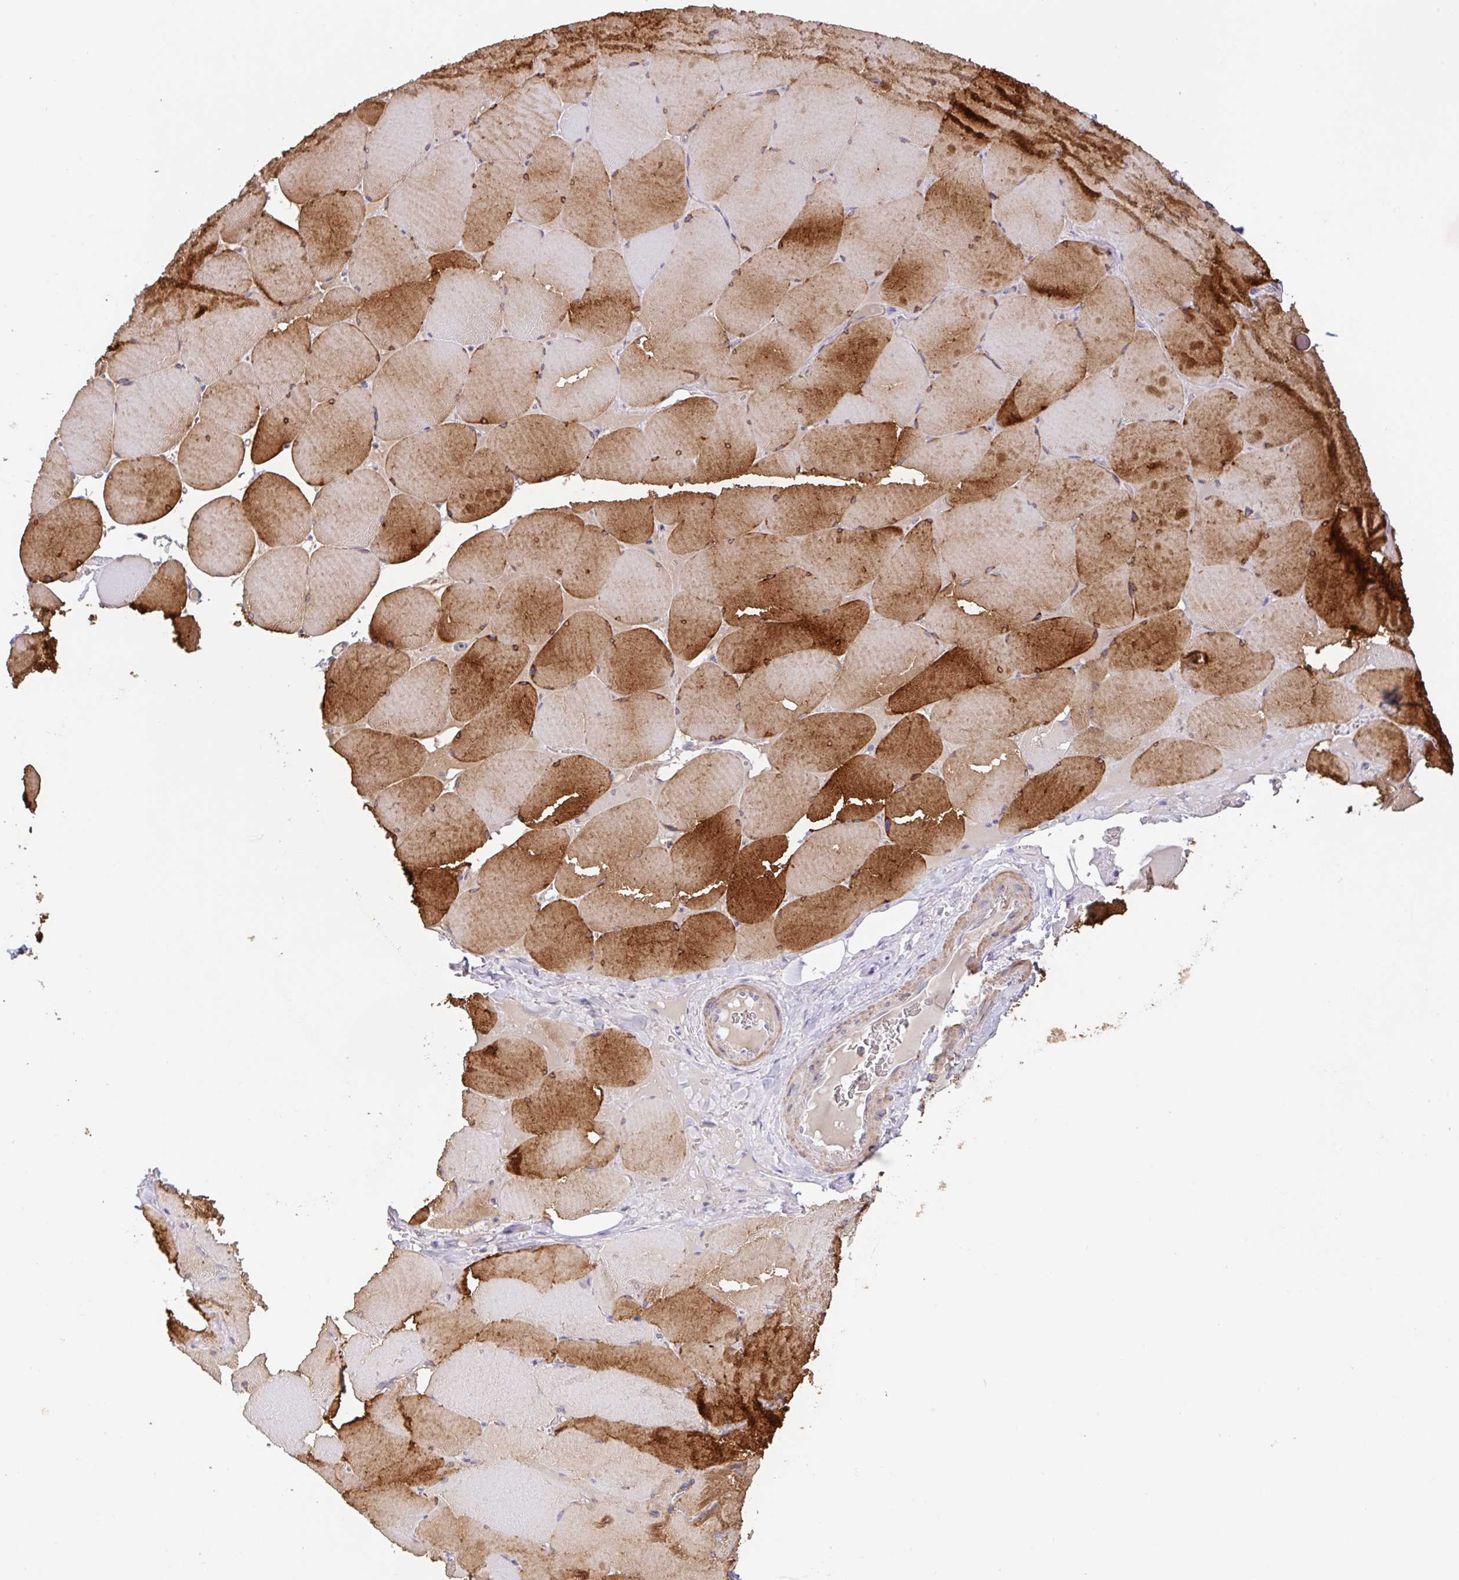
{"staining": {"intensity": "strong", "quantity": ">75%", "location": "cytoplasmic/membranous"}, "tissue": "skeletal muscle", "cell_type": "Myocytes", "image_type": "normal", "snomed": [{"axis": "morphology", "description": "Normal tissue, NOS"}, {"axis": "topography", "description": "Skeletal muscle"}, {"axis": "topography", "description": "Head-Neck"}], "caption": "Protein analysis of benign skeletal muscle displays strong cytoplasmic/membranous positivity in approximately >75% of myocytes.", "gene": "PYGM", "patient": {"sex": "male", "age": 66}}